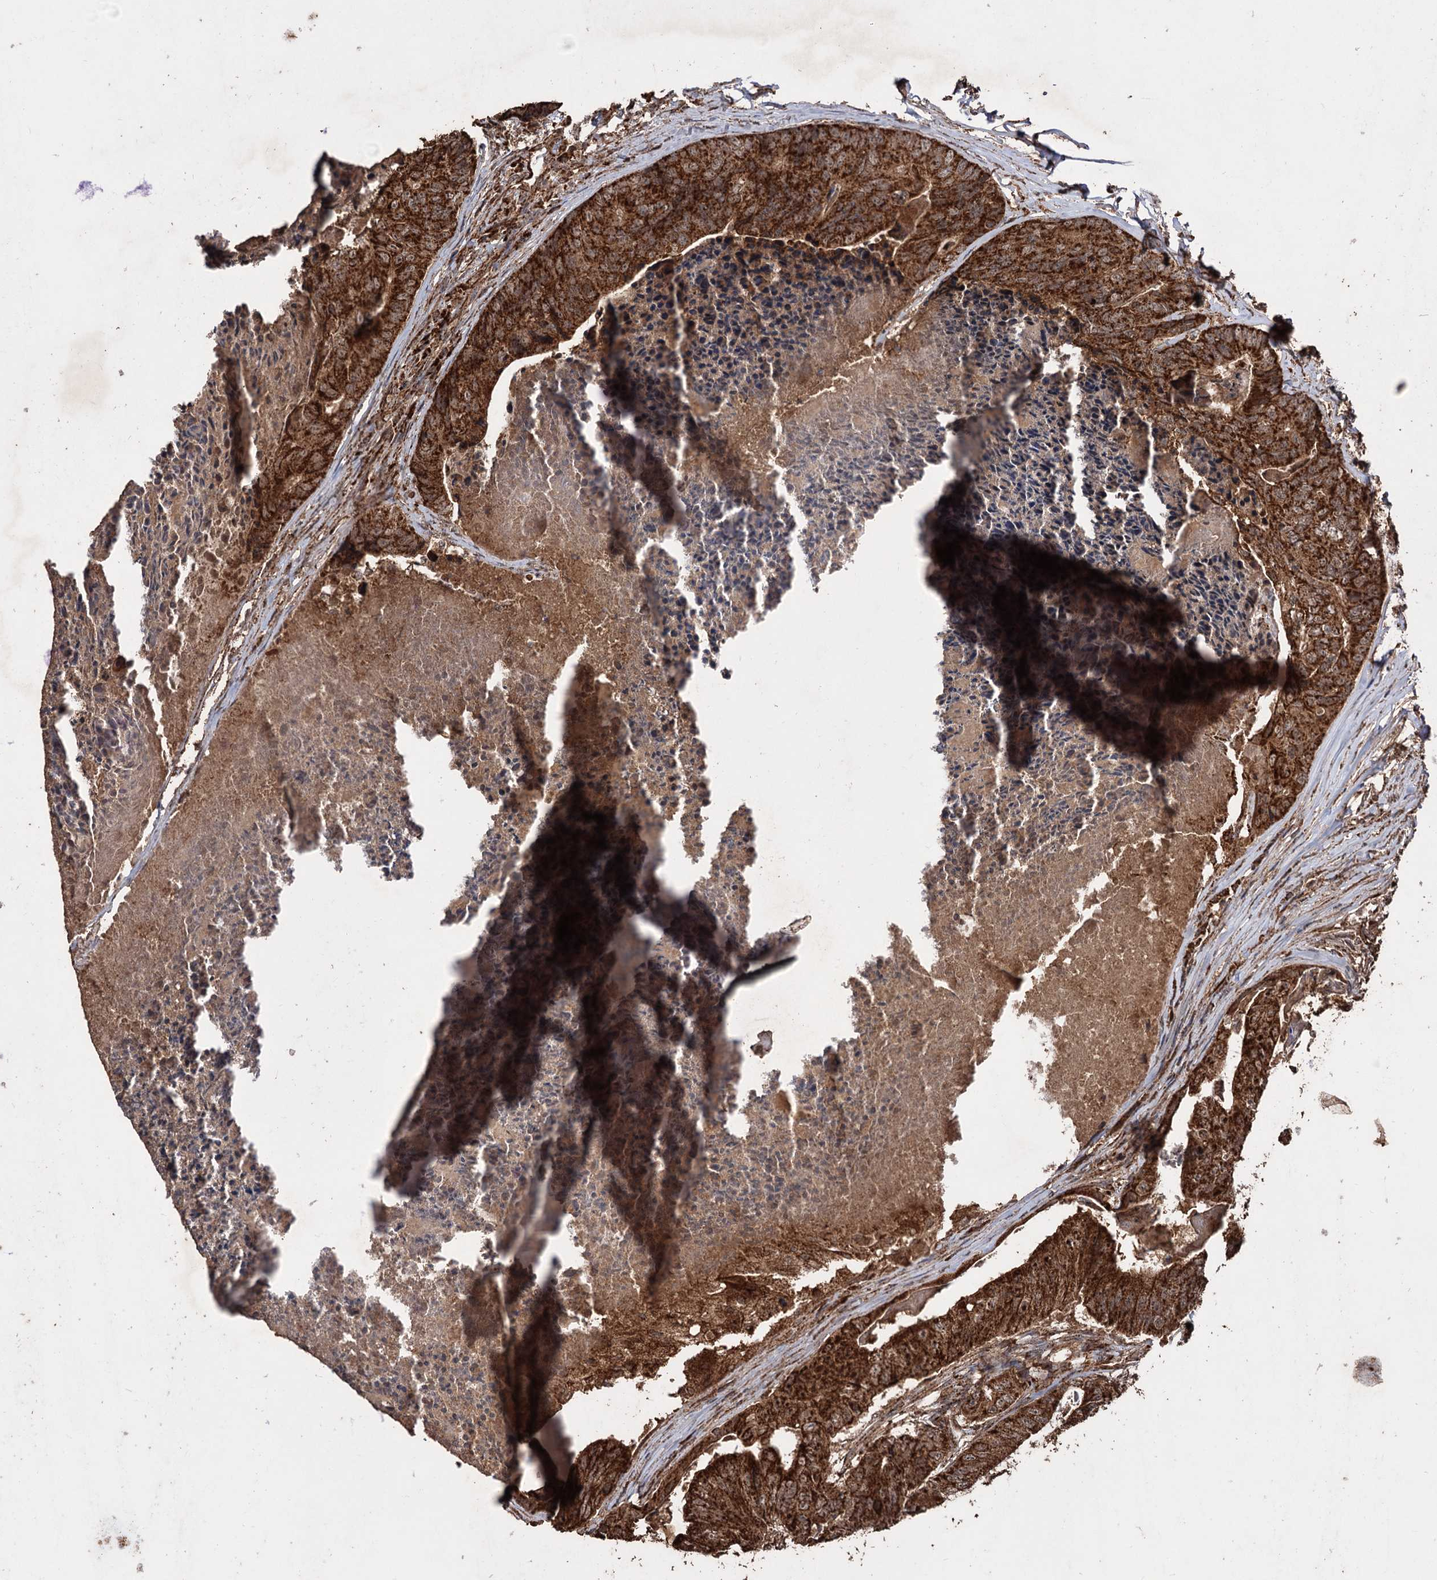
{"staining": {"intensity": "strong", "quantity": ">75%", "location": "cytoplasmic/membranous"}, "tissue": "colorectal cancer", "cell_type": "Tumor cells", "image_type": "cancer", "snomed": [{"axis": "morphology", "description": "Adenocarcinoma, NOS"}, {"axis": "topography", "description": "Colon"}], "caption": "Strong cytoplasmic/membranous expression is appreciated in about >75% of tumor cells in colorectal cancer.", "gene": "IPO4", "patient": {"sex": "female", "age": 67}}